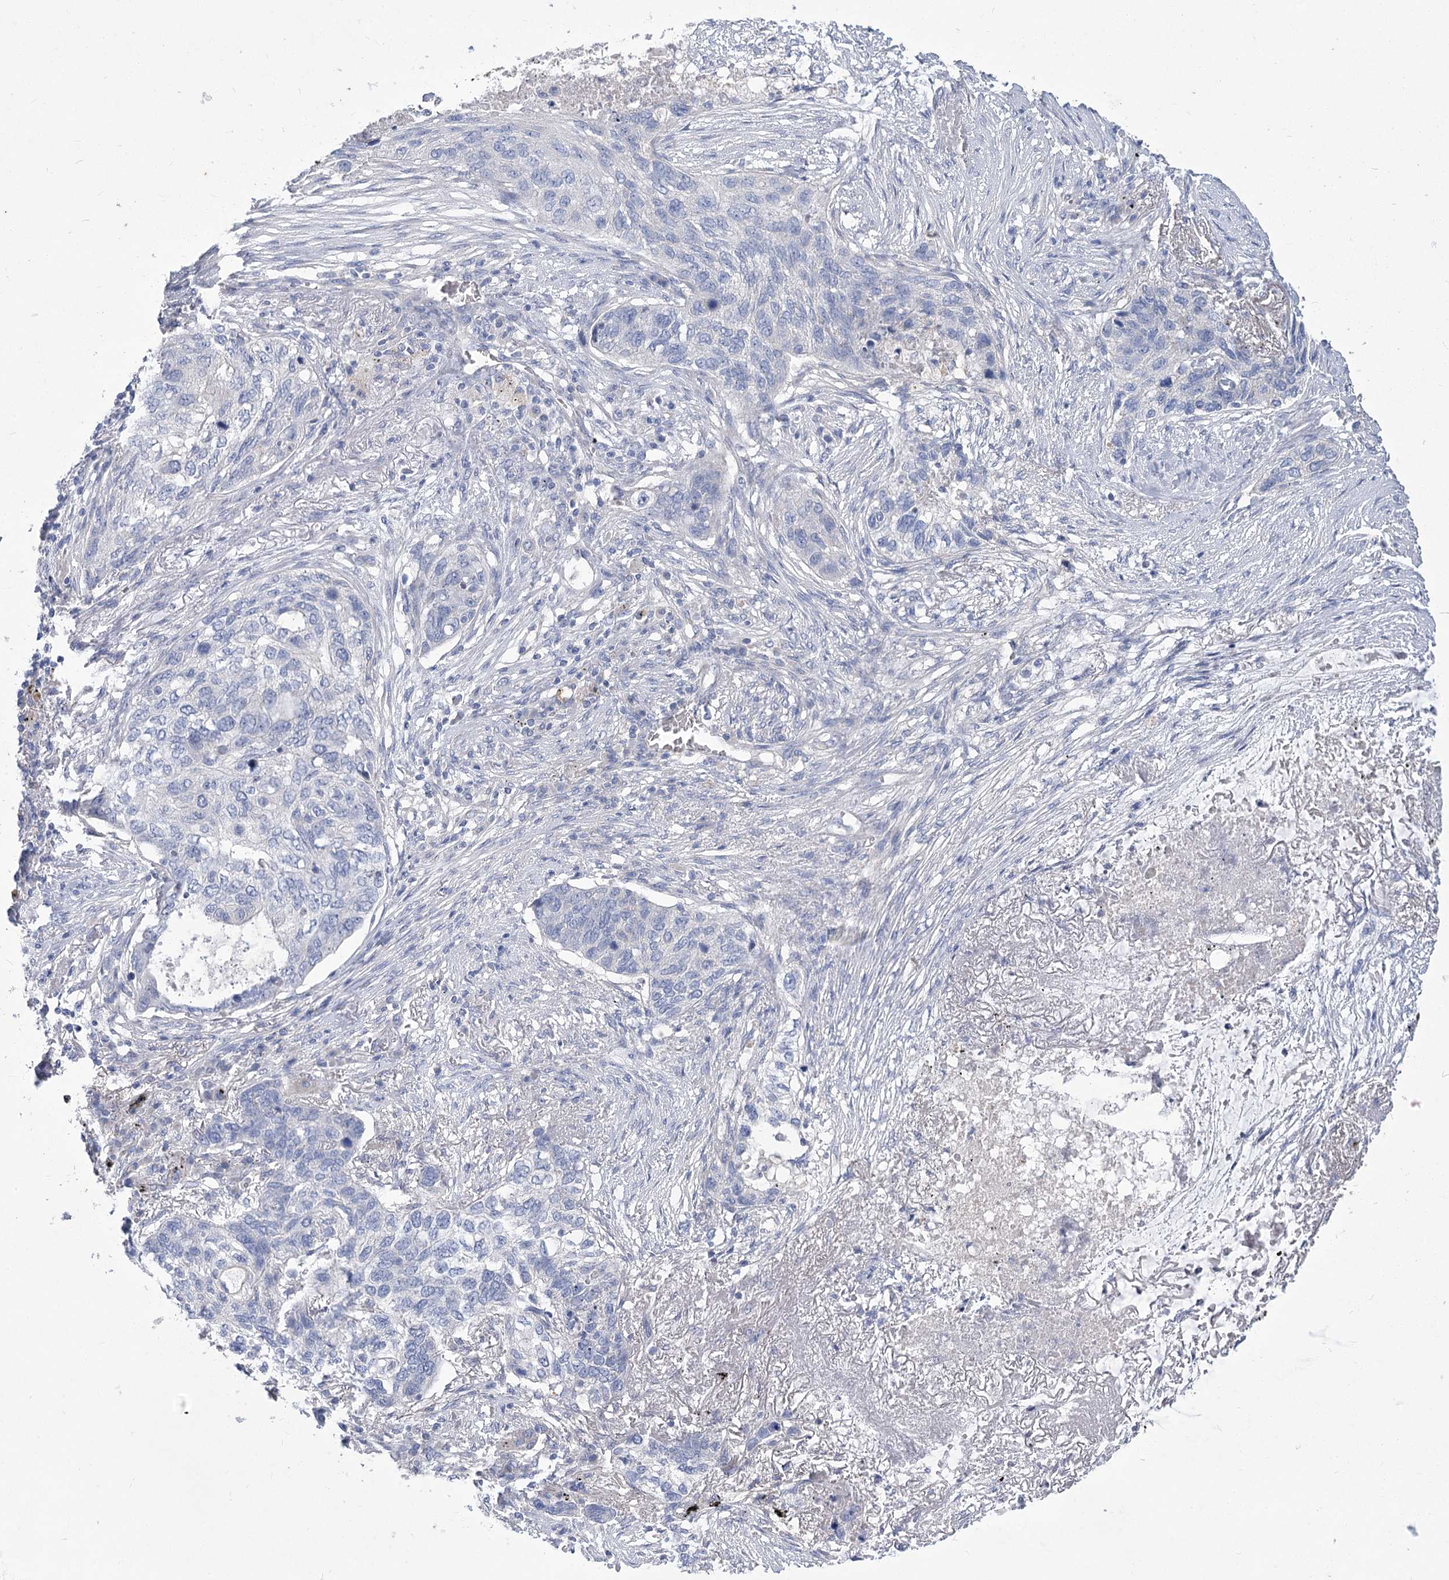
{"staining": {"intensity": "negative", "quantity": "none", "location": "none"}, "tissue": "lung cancer", "cell_type": "Tumor cells", "image_type": "cancer", "snomed": [{"axis": "morphology", "description": "Squamous cell carcinoma, NOS"}, {"axis": "topography", "description": "Lung"}], "caption": "Tumor cells show no significant protein staining in squamous cell carcinoma (lung).", "gene": "SLC9A3", "patient": {"sex": "female", "age": 63}}